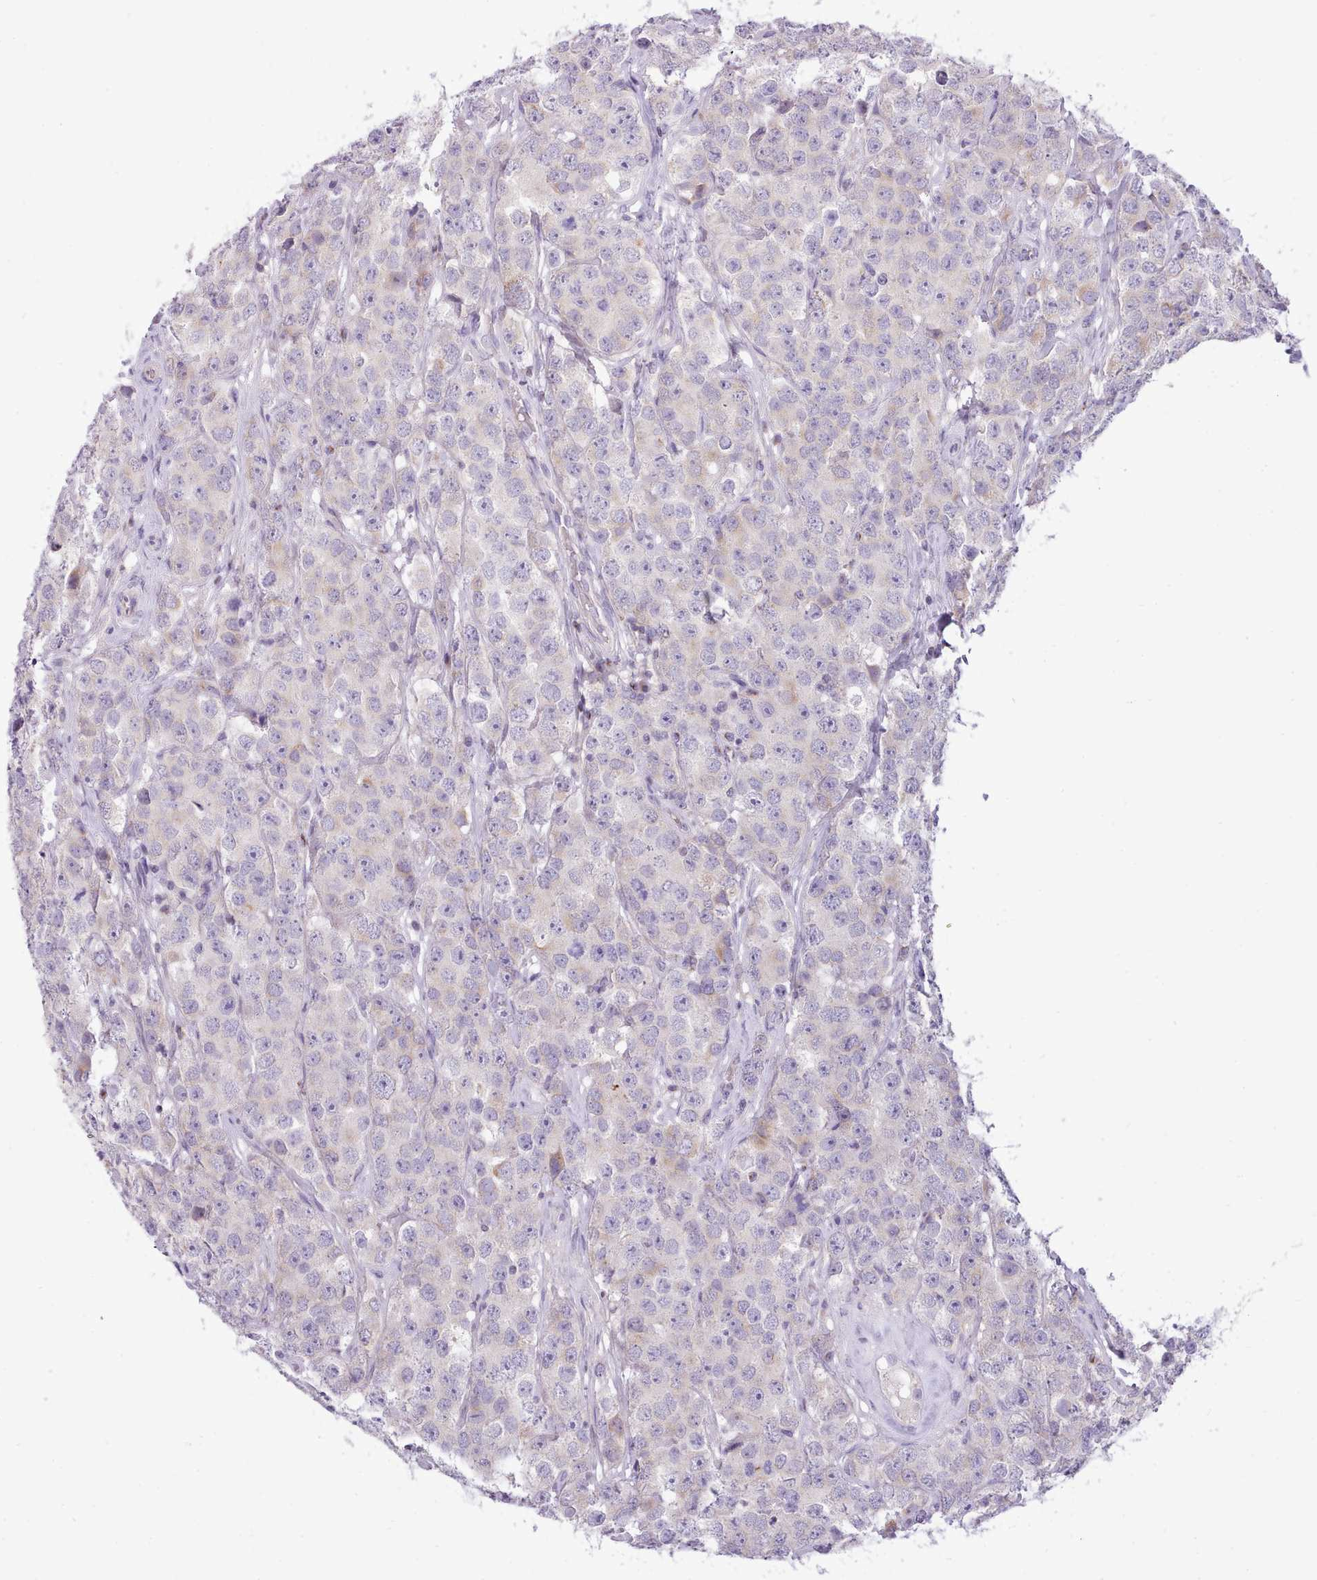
{"staining": {"intensity": "negative", "quantity": "none", "location": "none"}, "tissue": "testis cancer", "cell_type": "Tumor cells", "image_type": "cancer", "snomed": [{"axis": "morphology", "description": "Seminoma, NOS"}, {"axis": "topography", "description": "Testis"}], "caption": "Image shows no significant protein positivity in tumor cells of seminoma (testis).", "gene": "CYP2A13", "patient": {"sex": "male", "age": 28}}